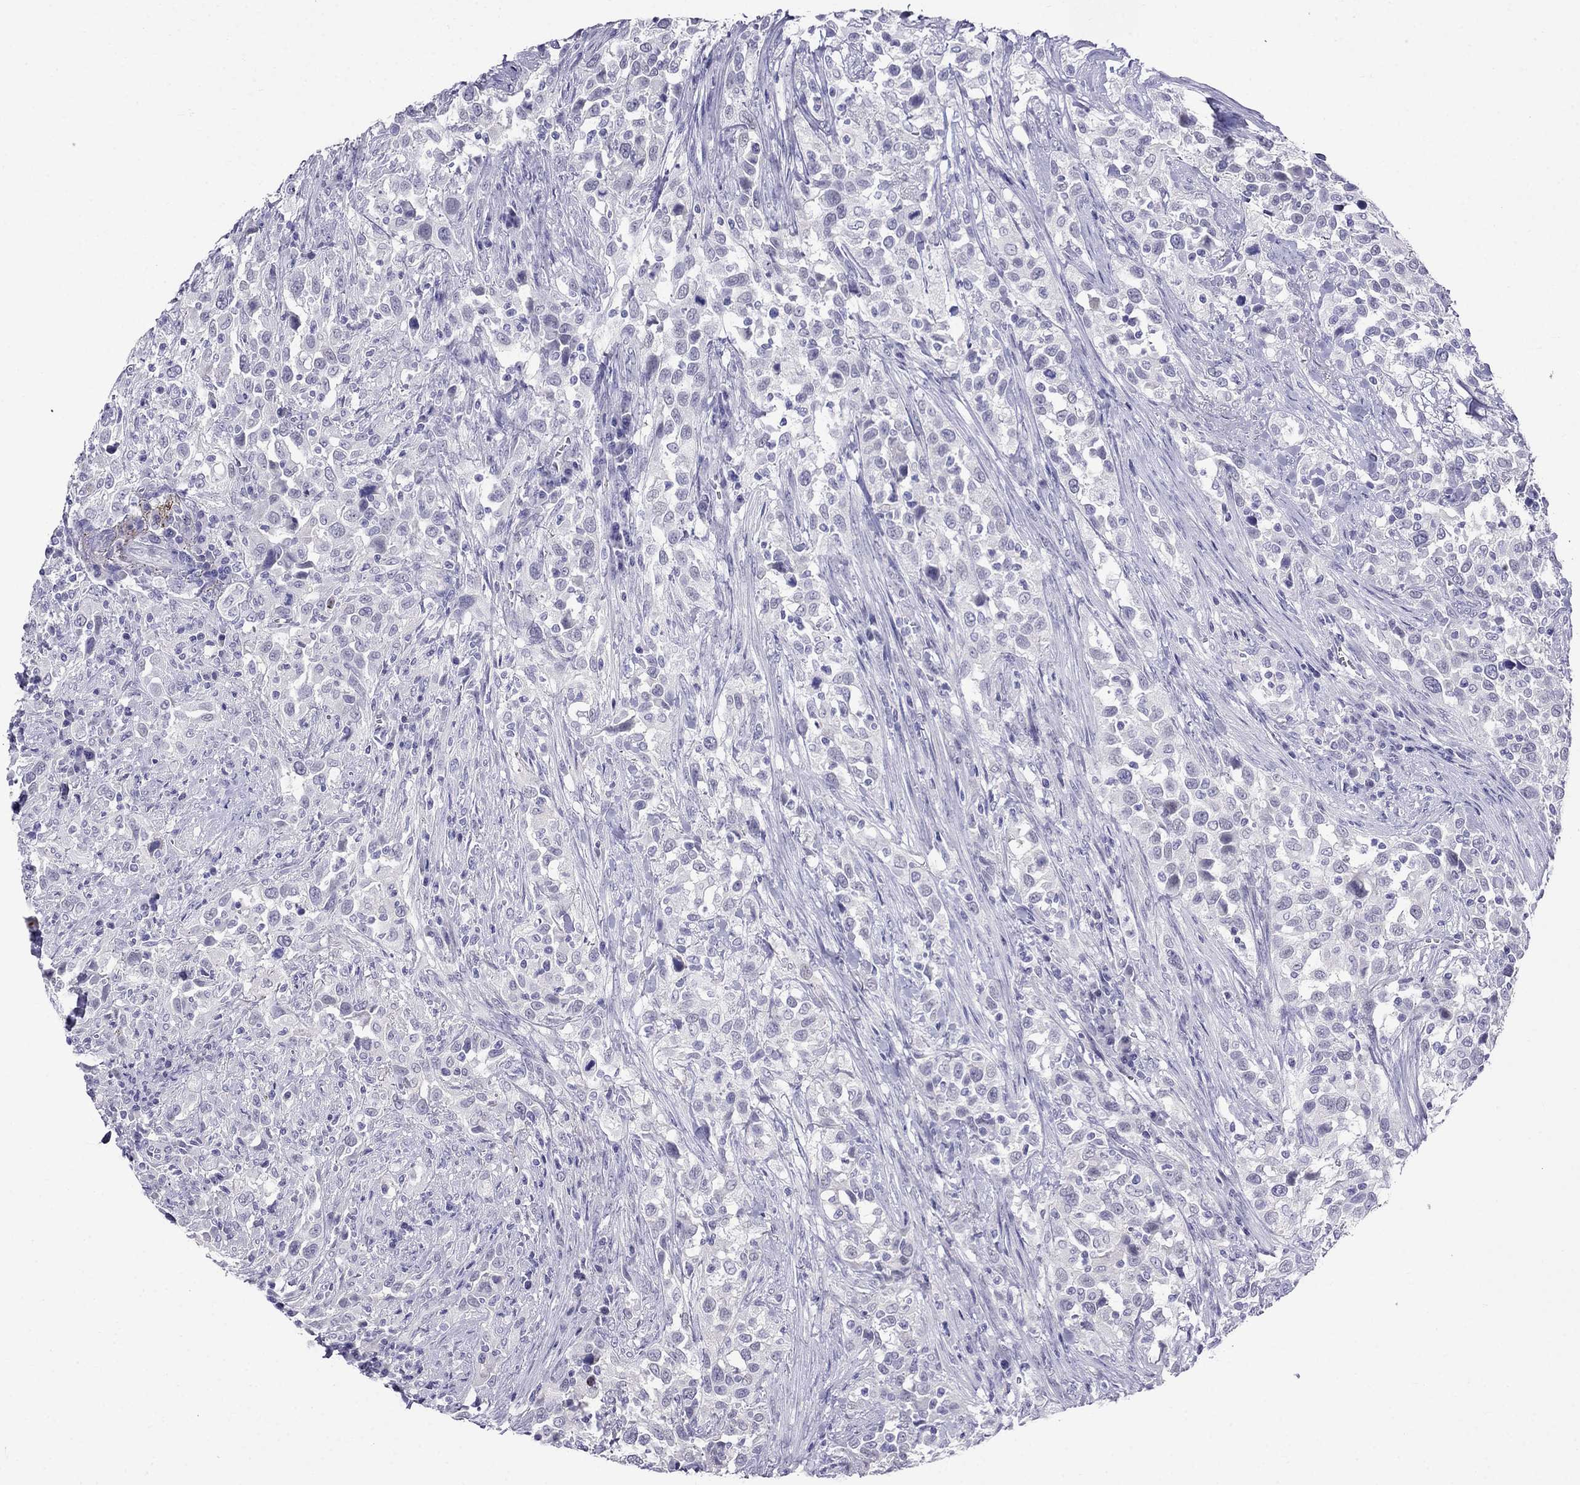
{"staining": {"intensity": "negative", "quantity": "none", "location": "none"}, "tissue": "urothelial cancer", "cell_type": "Tumor cells", "image_type": "cancer", "snomed": [{"axis": "morphology", "description": "Urothelial carcinoma, NOS"}, {"axis": "morphology", "description": "Urothelial carcinoma, High grade"}, {"axis": "topography", "description": "Urinary bladder"}], "caption": "This is an IHC image of human urothelial cancer. There is no expression in tumor cells.", "gene": "MGP", "patient": {"sex": "female", "age": 64}}